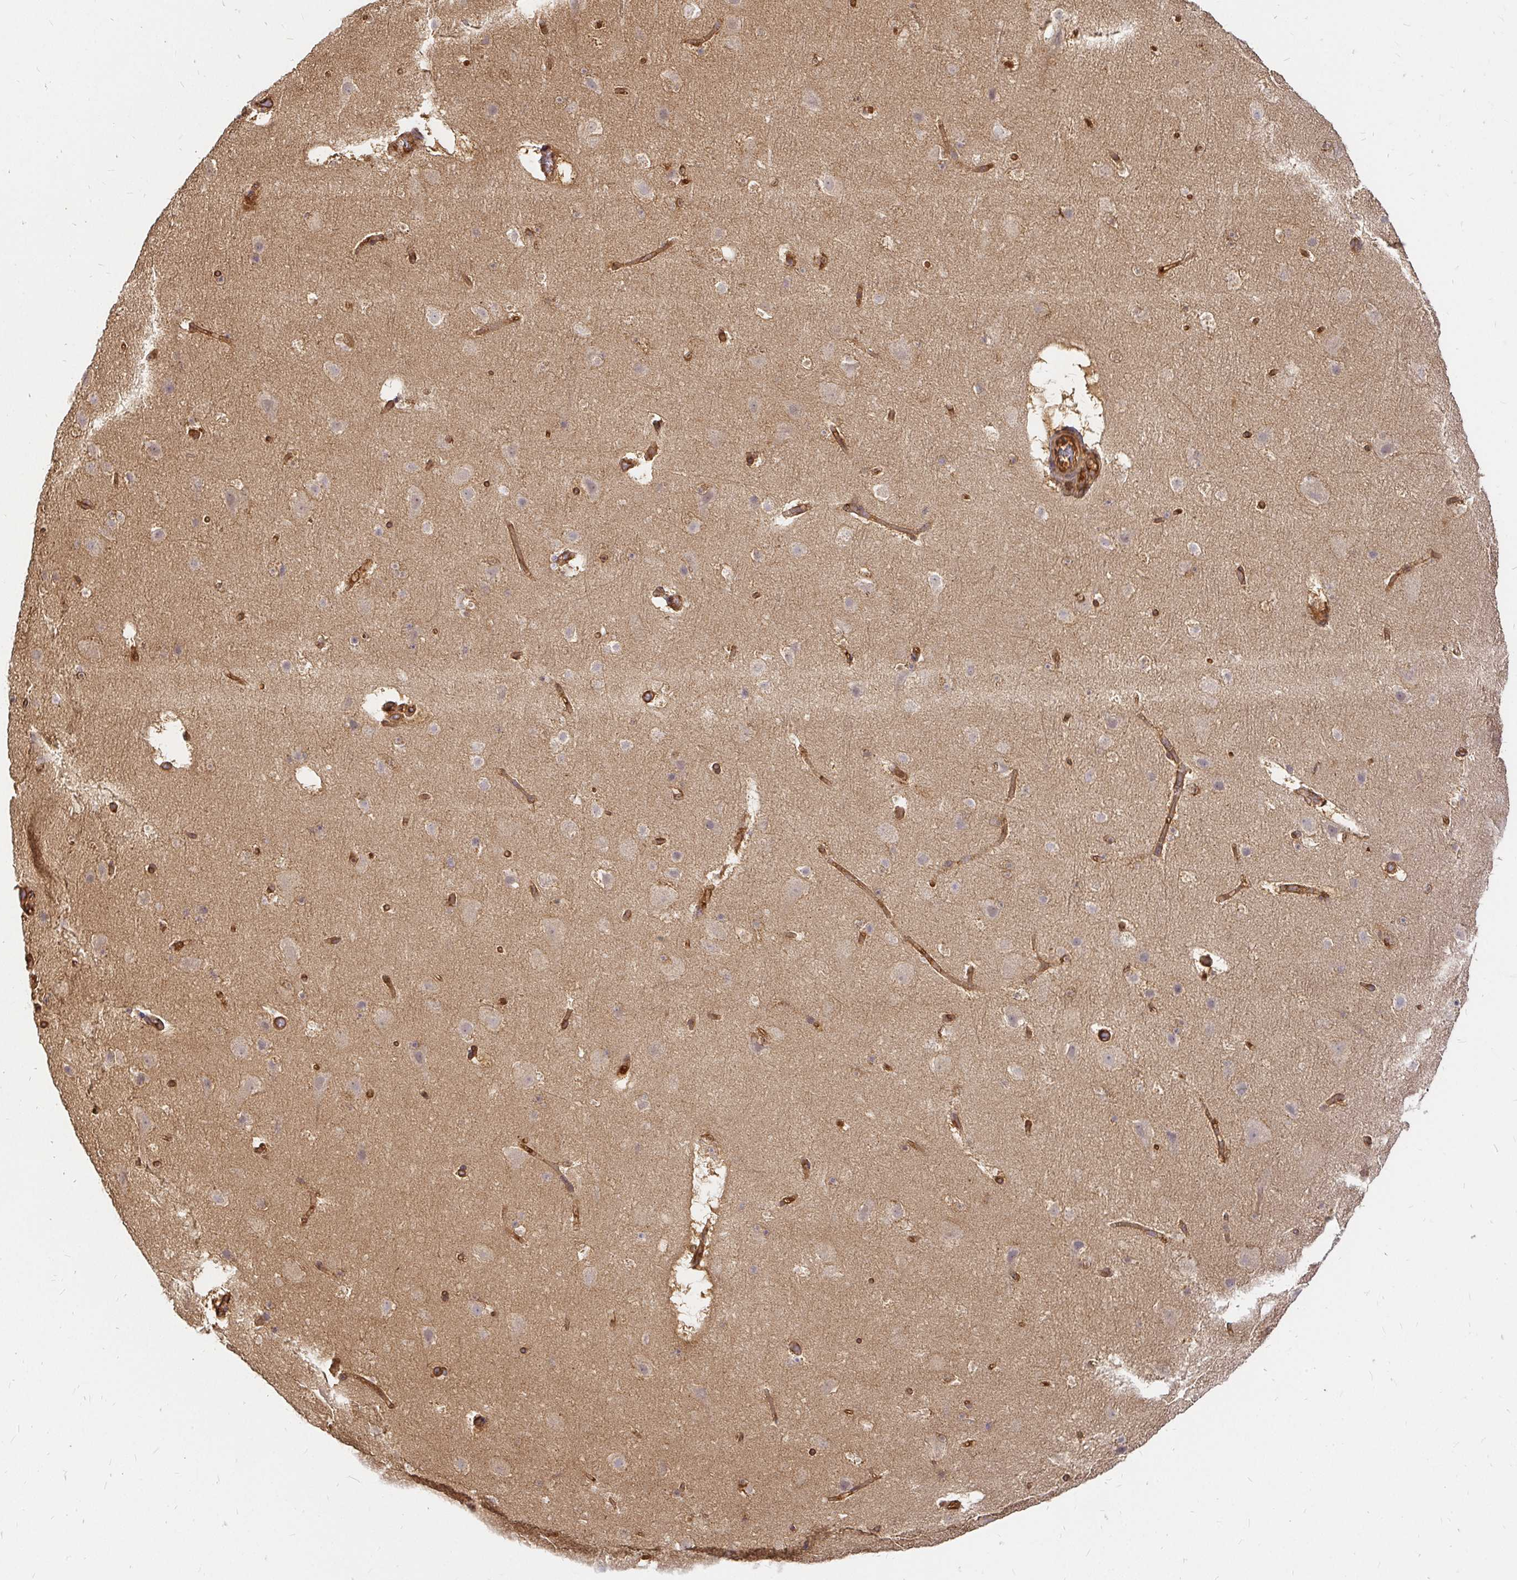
{"staining": {"intensity": "strong", "quantity": ">75%", "location": "cytoplasmic/membranous"}, "tissue": "cerebral cortex", "cell_type": "Endothelial cells", "image_type": "normal", "snomed": [{"axis": "morphology", "description": "Normal tissue, NOS"}, {"axis": "topography", "description": "Cerebral cortex"}], "caption": "Unremarkable cerebral cortex shows strong cytoplasmic/membranous staining in approximately >75% of endothelial cells.", "gene": "KIF5B", "patient": {"sex": "female", "age": 42}}